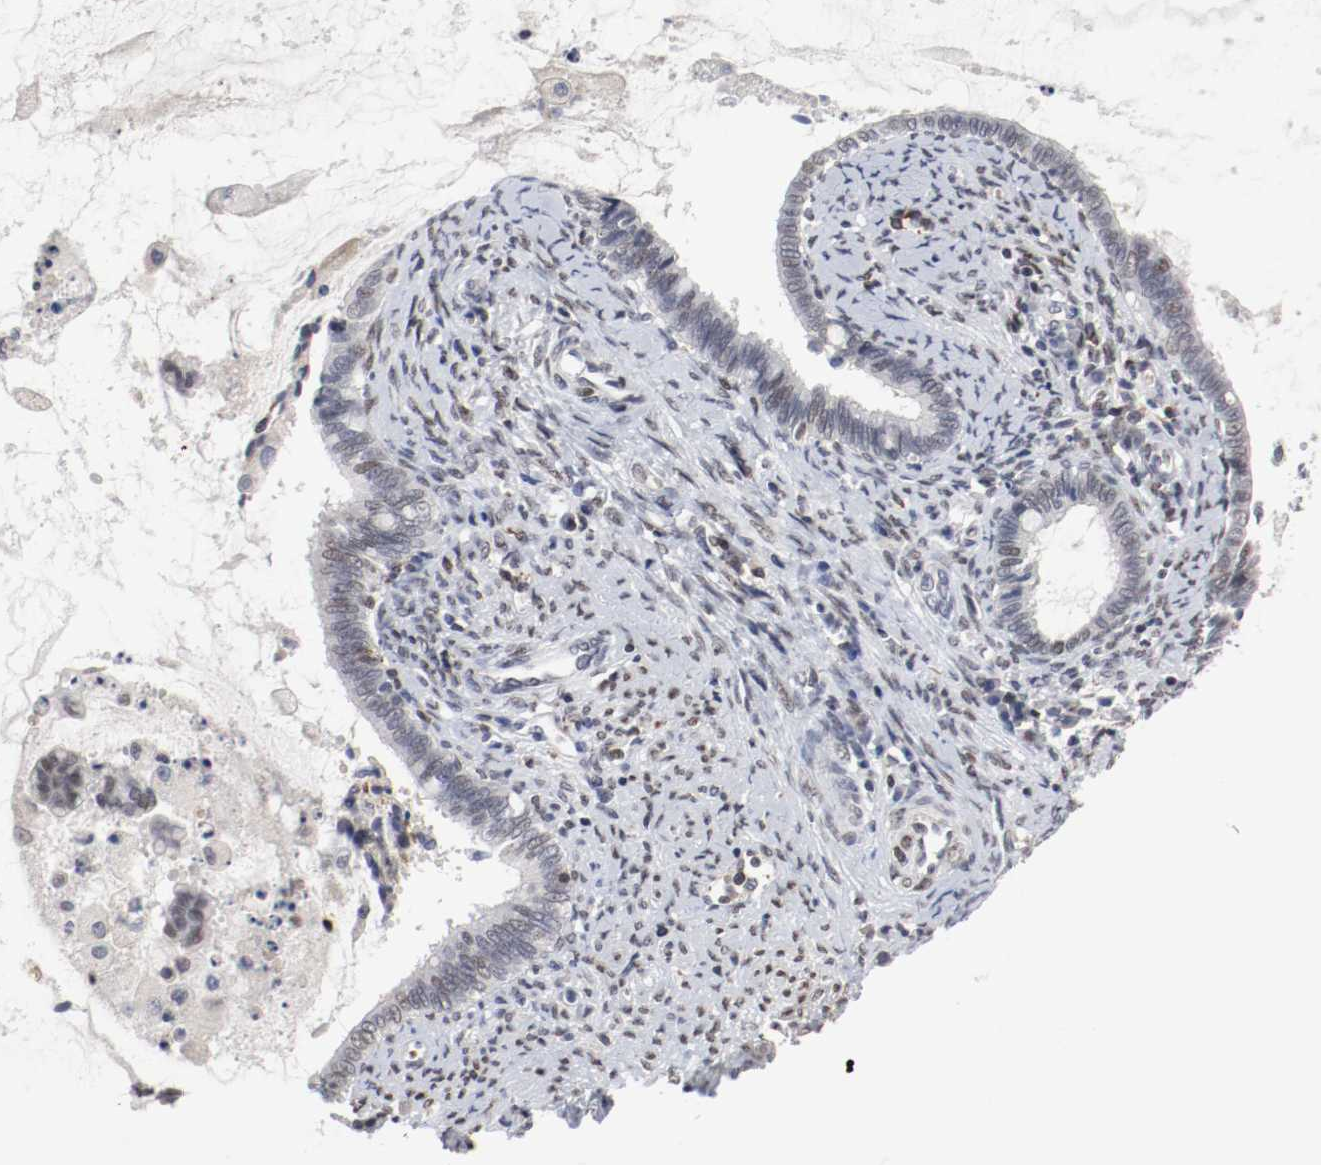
{"staining": {"intensity": "negative", "quantity": "none", "location": "none"}, "tissue": "cervical cancer", "cell_type": "Tumor cells", "image_type": "cancer", "snomed": [{"axis": "morphology", "description": "Adenocarcinoma, NOS"}, {"axis": "topography", "description": "Cervix"}], "caption": "Protein analysis of cervical cancer (adenocarcinoma) demonstrates no significant staining in tumor cells. The staining was performed using DAB to visualize the protein expression in brown, while the nuclei were stained in blue with hematoxylin (Magnification: 20x).", "gene": "JUND", "patient": {"sex": "female", "age": 44}}